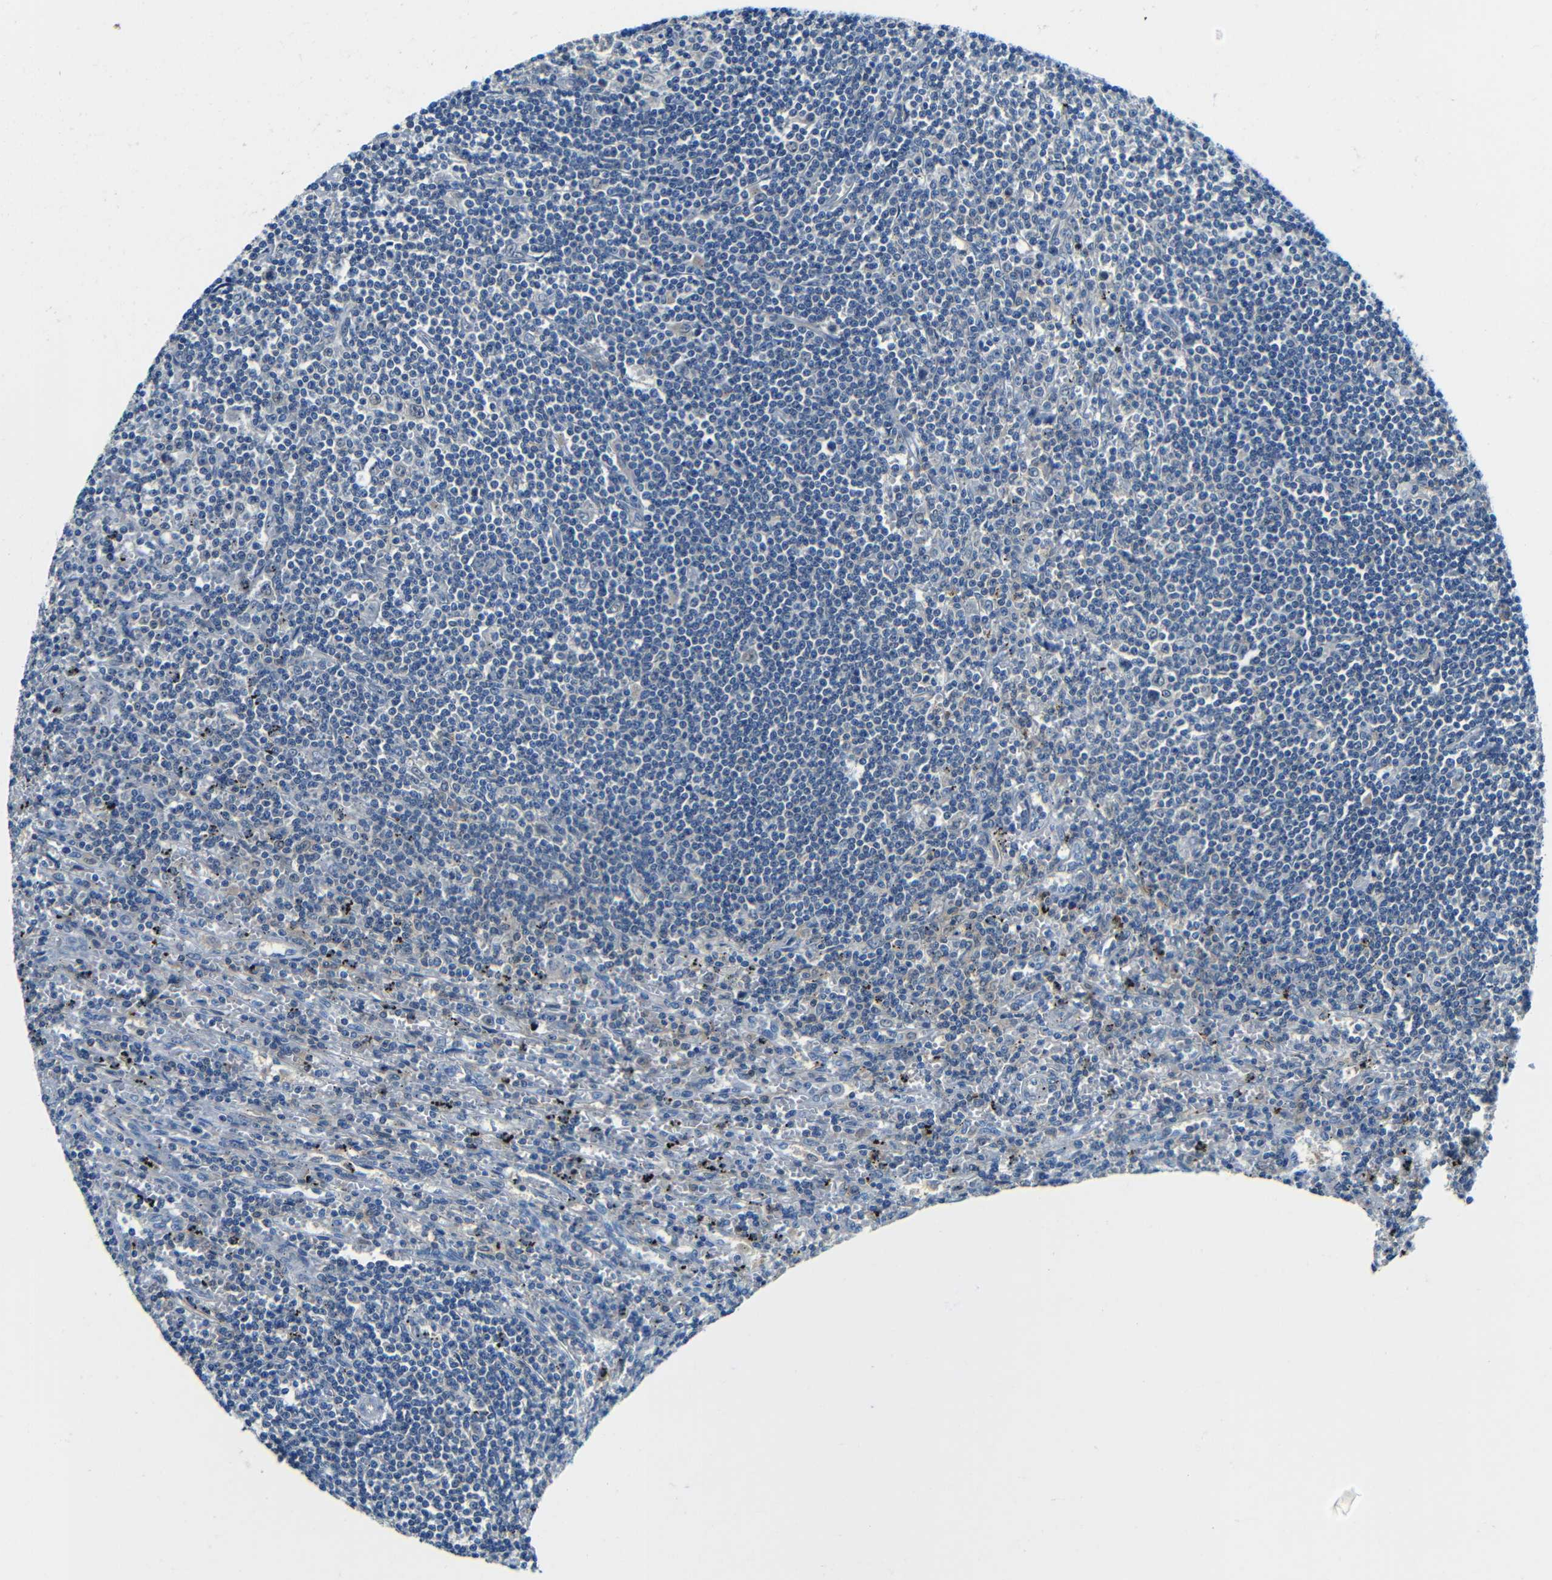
{"staining": {"intensity": "negative", "quantity": "none", "location": "none"}, "tissue": "lymphoma", "cell_type": "Tumor cells", "image_type": "cancer", "snomed": [{"axis": "morphology", "description": "Malignant lymphoma, non-Hodgkin's type, Low grade"}, {"axis": "topography", "description": "Spleen"}], "caption": "DAB immunohistochemical staining of lymphoma demonstrates no significant expression in tumor cells.", "gene": "ADAP1", "patient": {"sex": "male", "age": 76}}